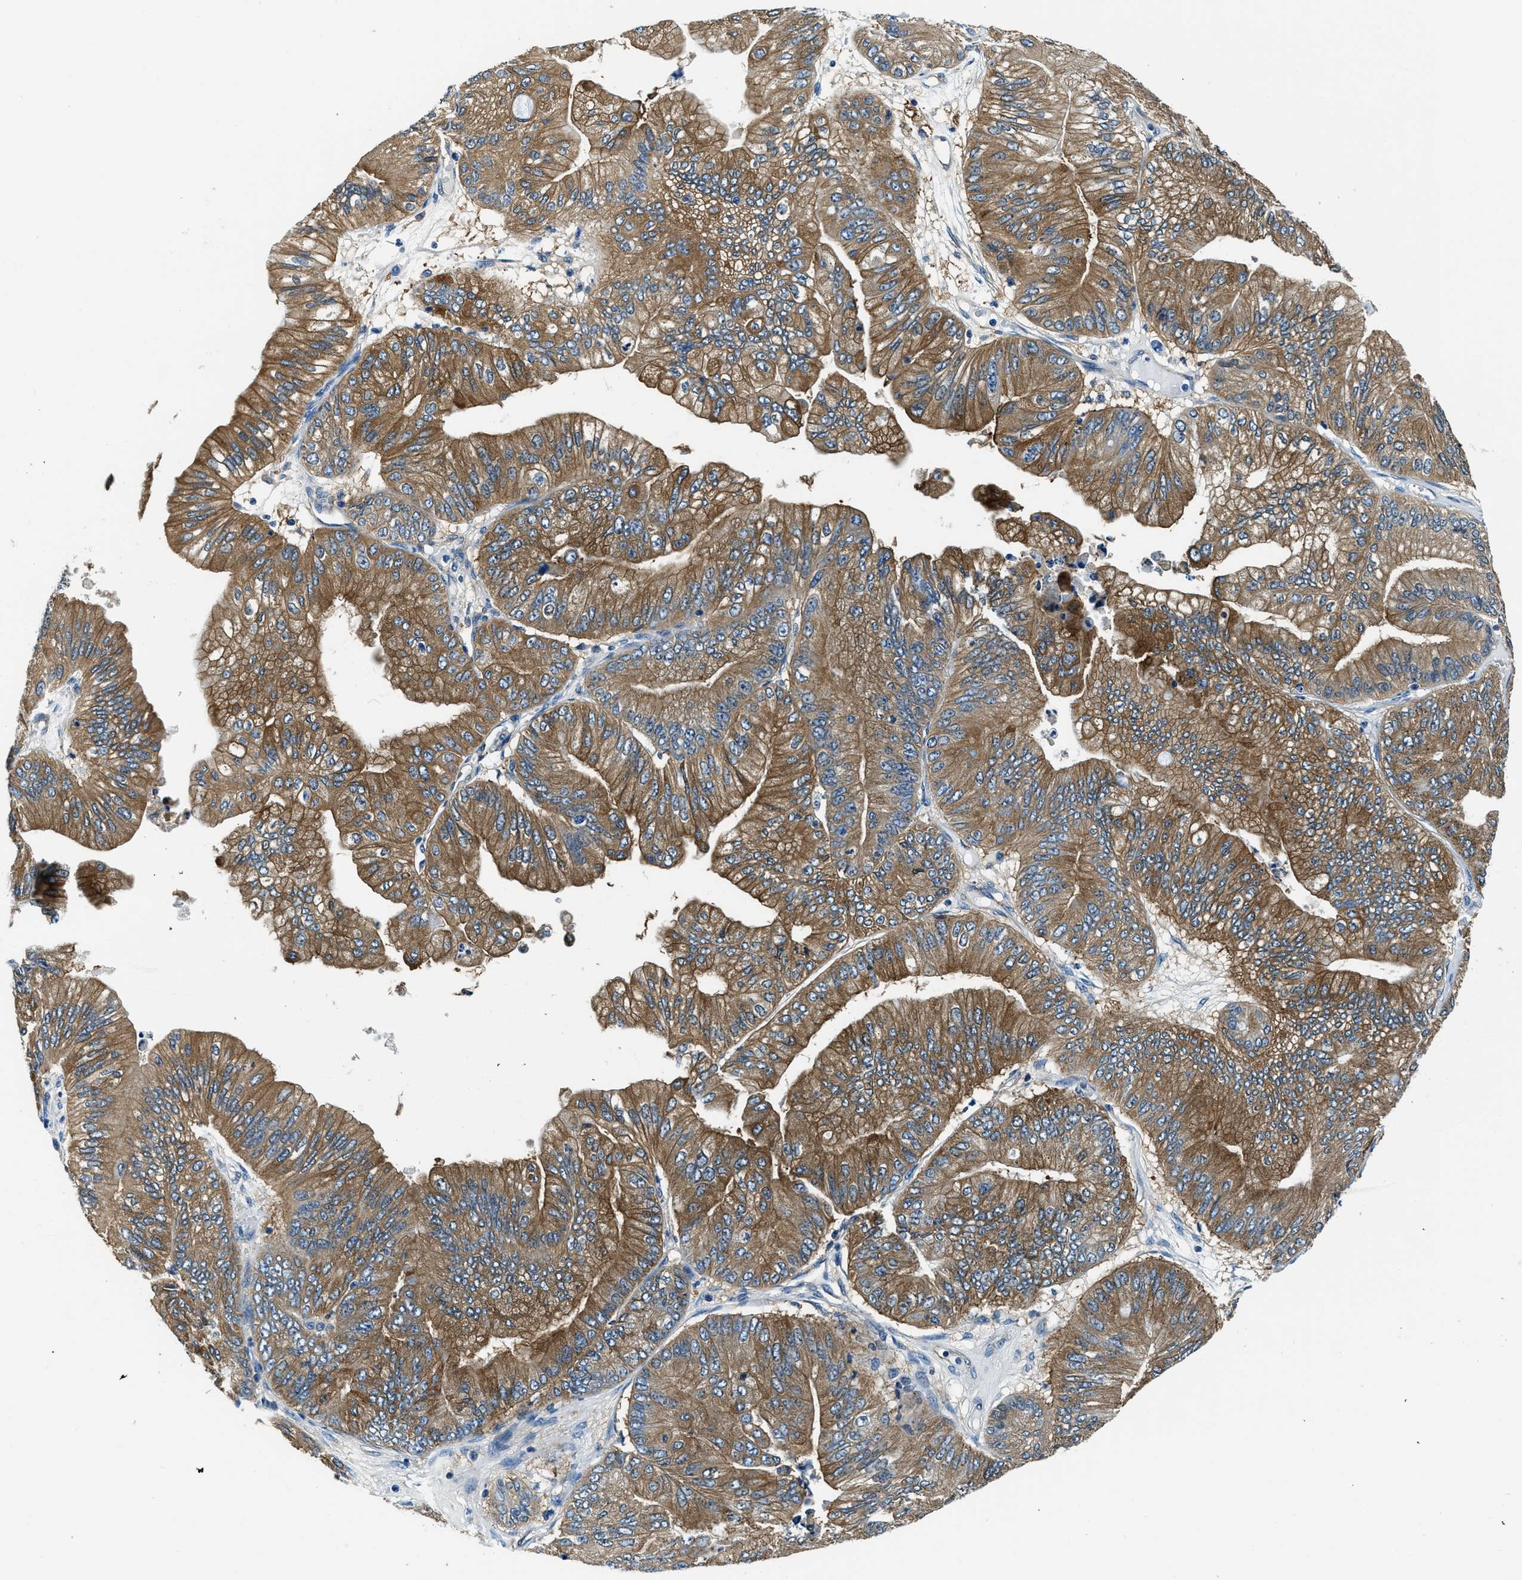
{"staining": {"intensity": "strong", "quantity": ">75%", "location": "cytoplasmic/membranous"}, "tissue": "ovarian cancer", "cell_type": "Tumor cells", "image_type": "cancer", "snomed": [{"axis": "morphology", "description": "Cystadenocarcinoma, mucinous, NOS"}, {"axis": "topography", "description": "Ovary"}], "caption": "Strong cytoplasmic/membranous expression for a protein is identified in approximately >75% of tumor cells of ovarian cancer using immunohistochemistry.", "gene": "TWF1", "patient": {"sex": "female", "age": 61}}